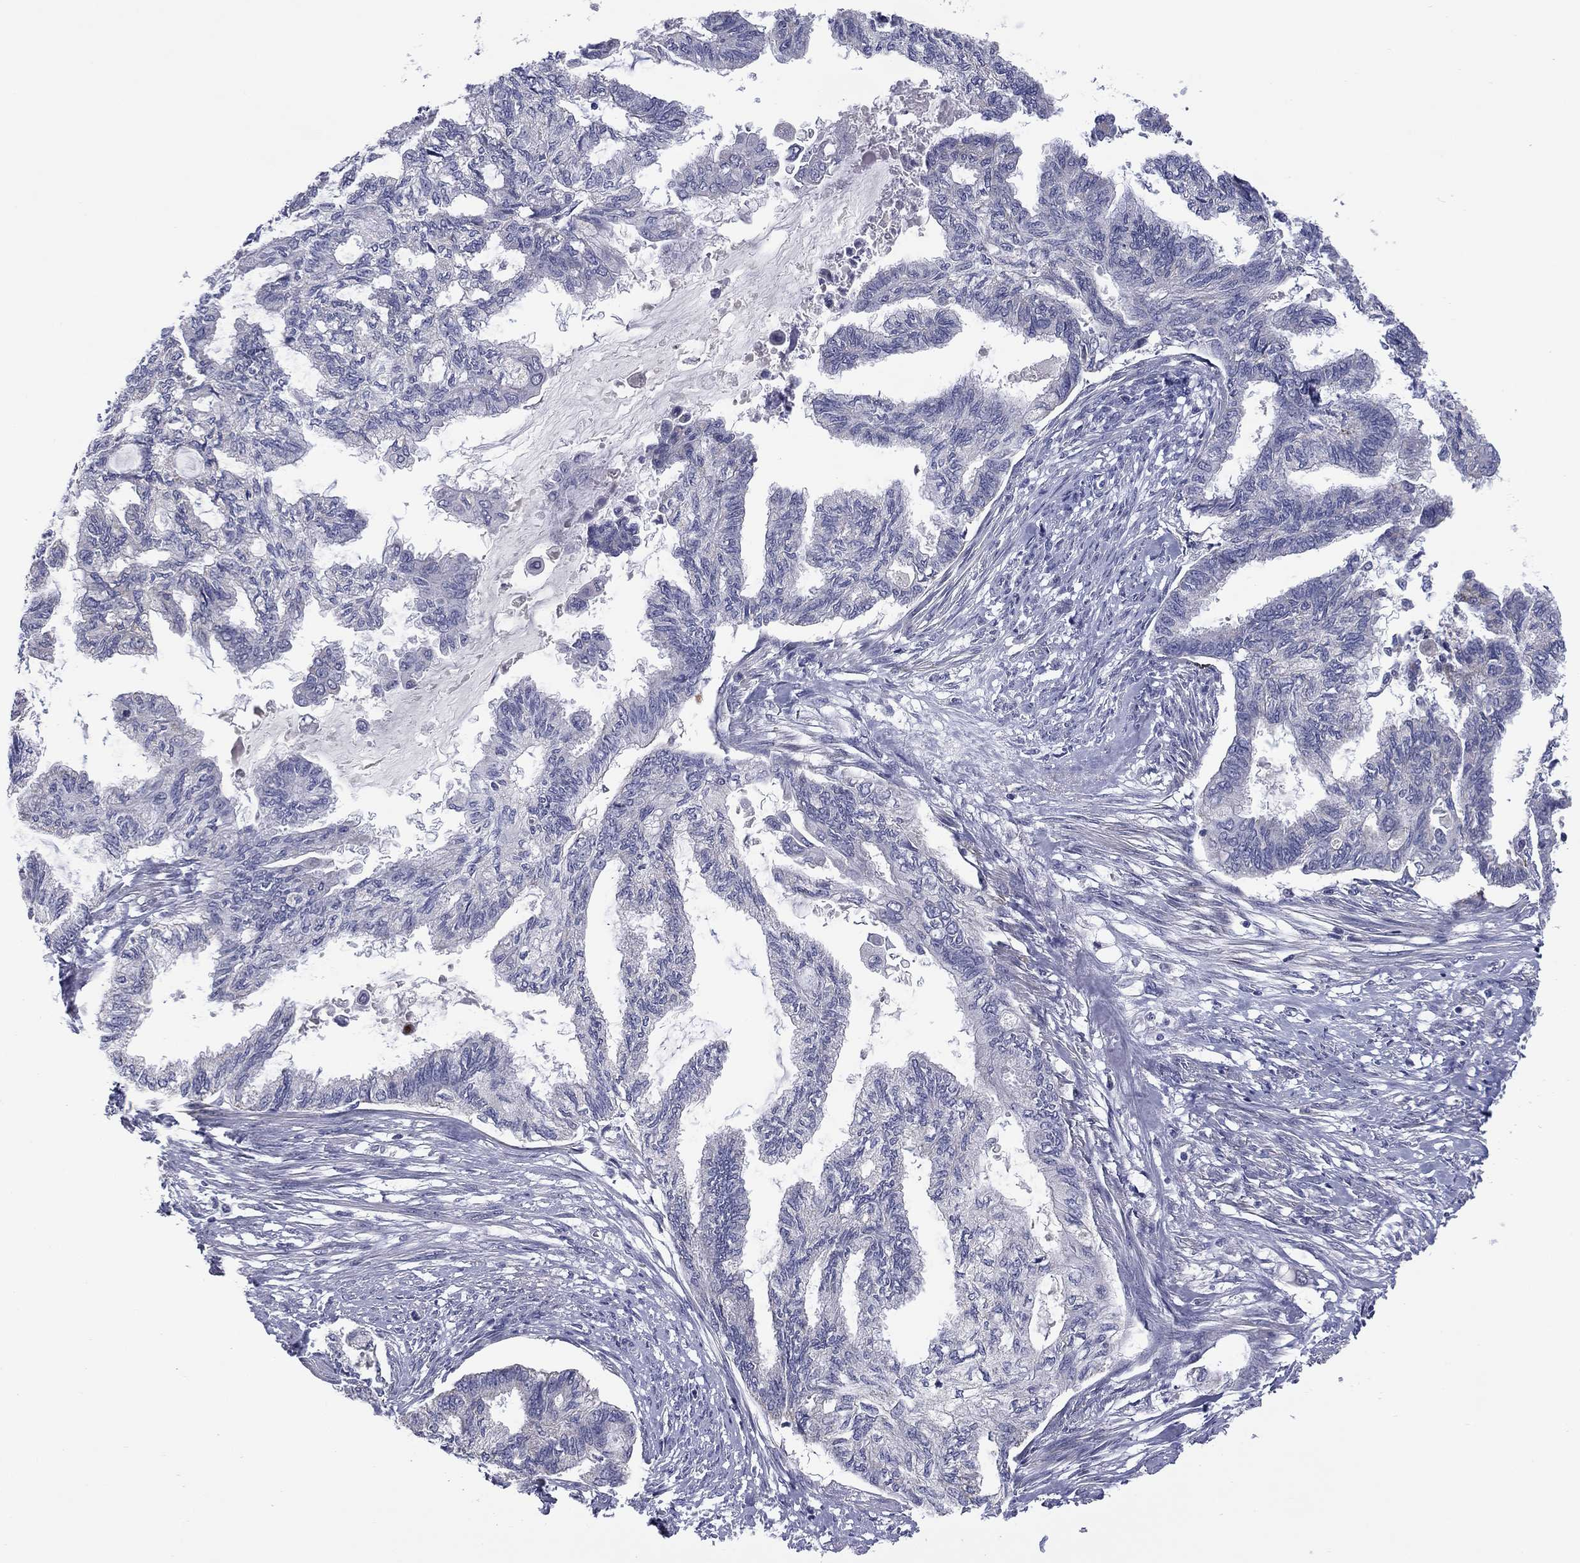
{"staining": {"intensity": "negative", "quantity": "none", "location": "none"}, "tissue": "endometrial cancer", "cell_type": "Tumor cells", "image_type": "cancer", "snomed": [{"axis": "morphology", "description": "Adenocarcinoma, NOS"}, {"axis": "topography", "description": "Endometrium"}], "caption": "This is a image of IHC staining of endometrial cancer, which shows no positivity in tumor cells.", "gene": "FRK", "patient": {"sex": "female", "age": 86}}